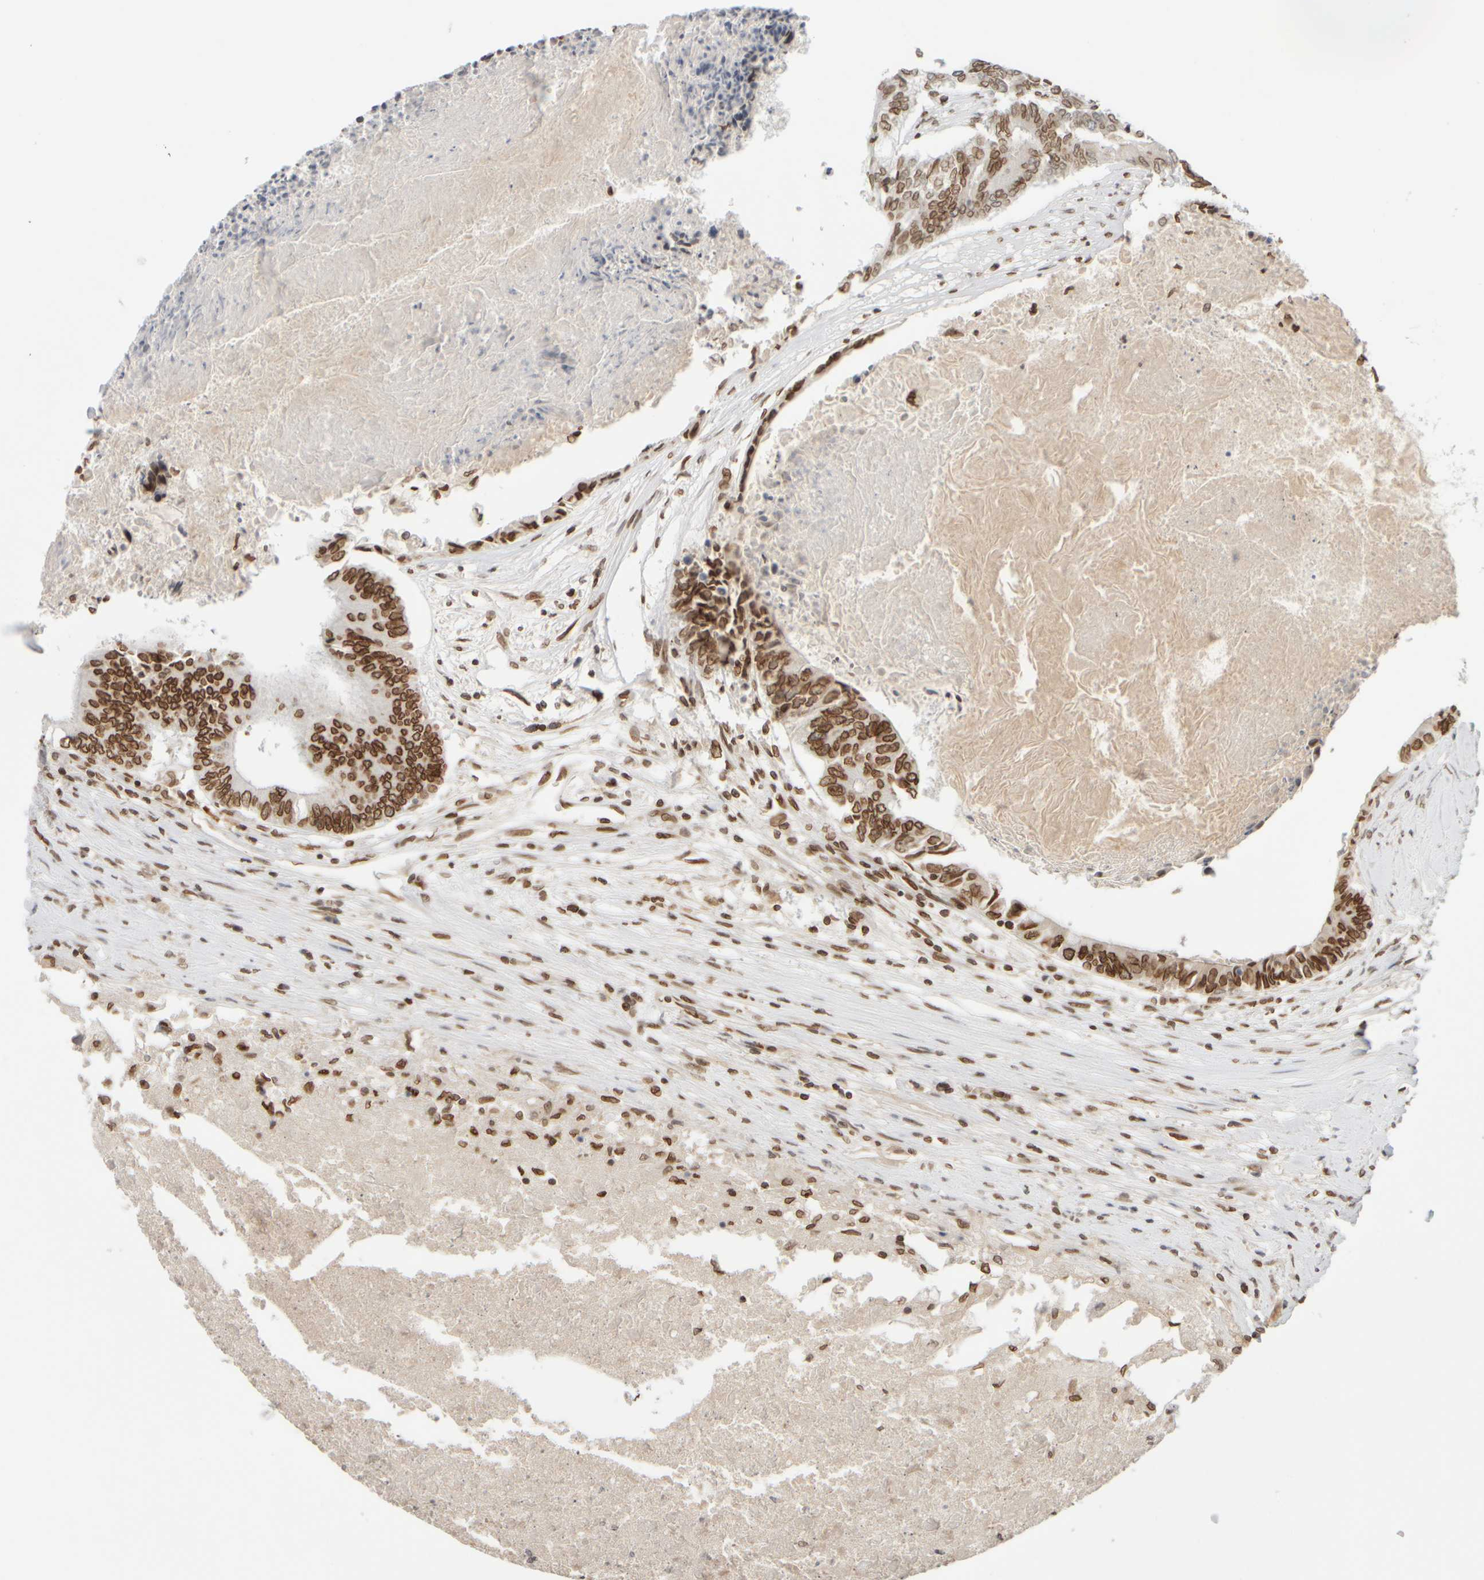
{"staining": {"intensity": "strong", "quantity": ">75%", "location": "nuclear"}, "tissue": "colorectal cancer", "cell_type": "Tumor cells", "image_type": "cancer", "snomed": [{"axis": "morphology", "description": "Adenocarcinoma, NOS"}, {"axis": "topography", "description": "Rectum"}], "caption": "Colorectal adenocarcinoma tissue exhibits strong nuclear staining in about >75% of tumor cells, visualized by immunohistochemistry.", "gene": "ZC3HC1", "patient": {"sex": "male", "age": 63}}